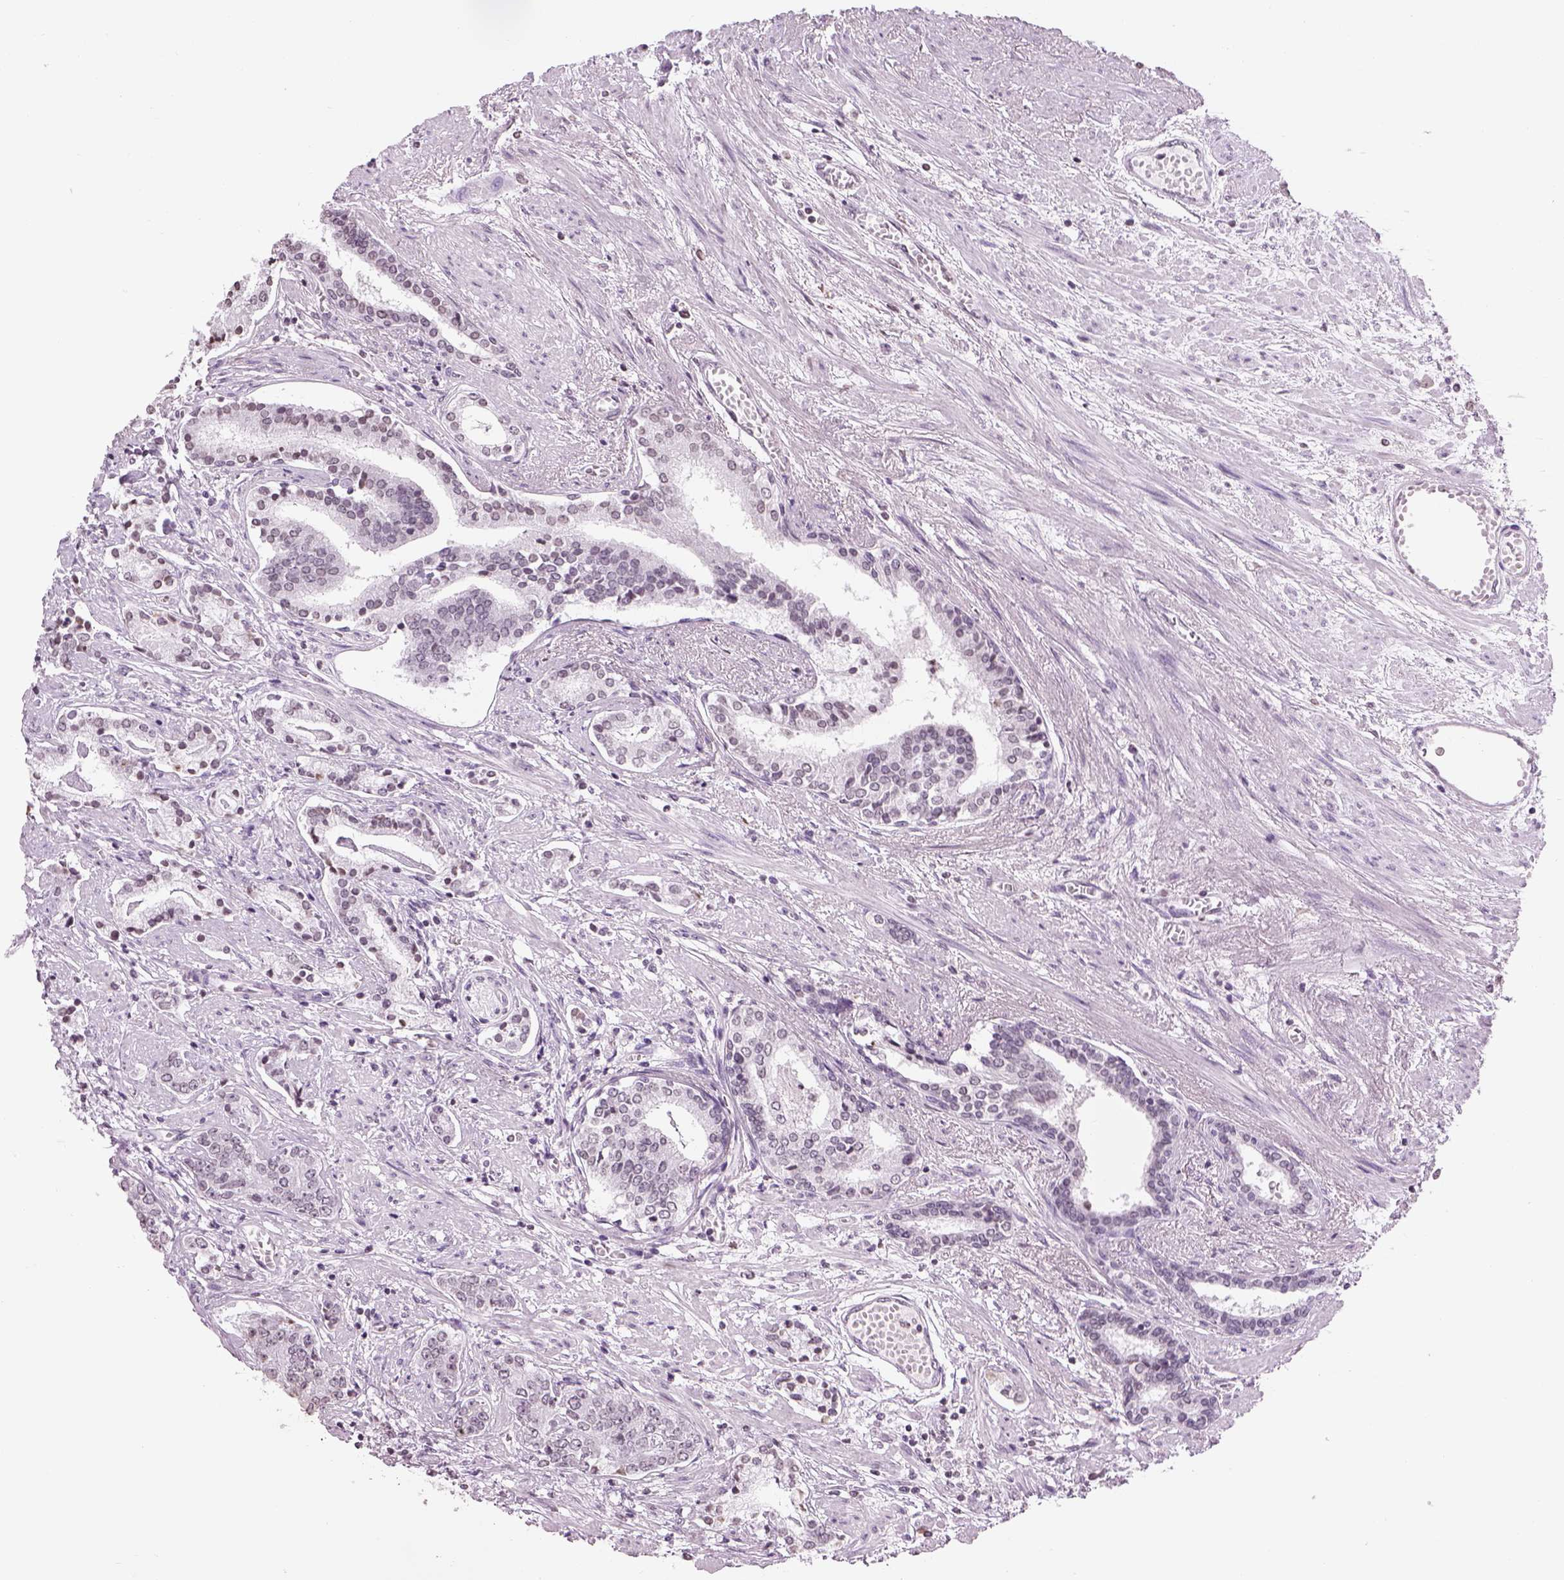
{"staining": {"intensity": "negative", "quantity": "none", "location": "none"}, "tissue": "prostate cancer", "cell_type": "Tumor cells", "image_type": "cancer", "snomed": [{"axis": "morphology", "description": "Adenocarcinoma, NOS"}, {"axis": "topography", "description": "Prostate"}], "caption": "An immunohistochemistry photomicrograph of prostate cancer (adenocarcinoma) is shown. There is no staining in tumor cells of prostate cancer (adenocarcinoma).", "gene": "BARHL1", "patient": {"sex": "male", "age": 64}}